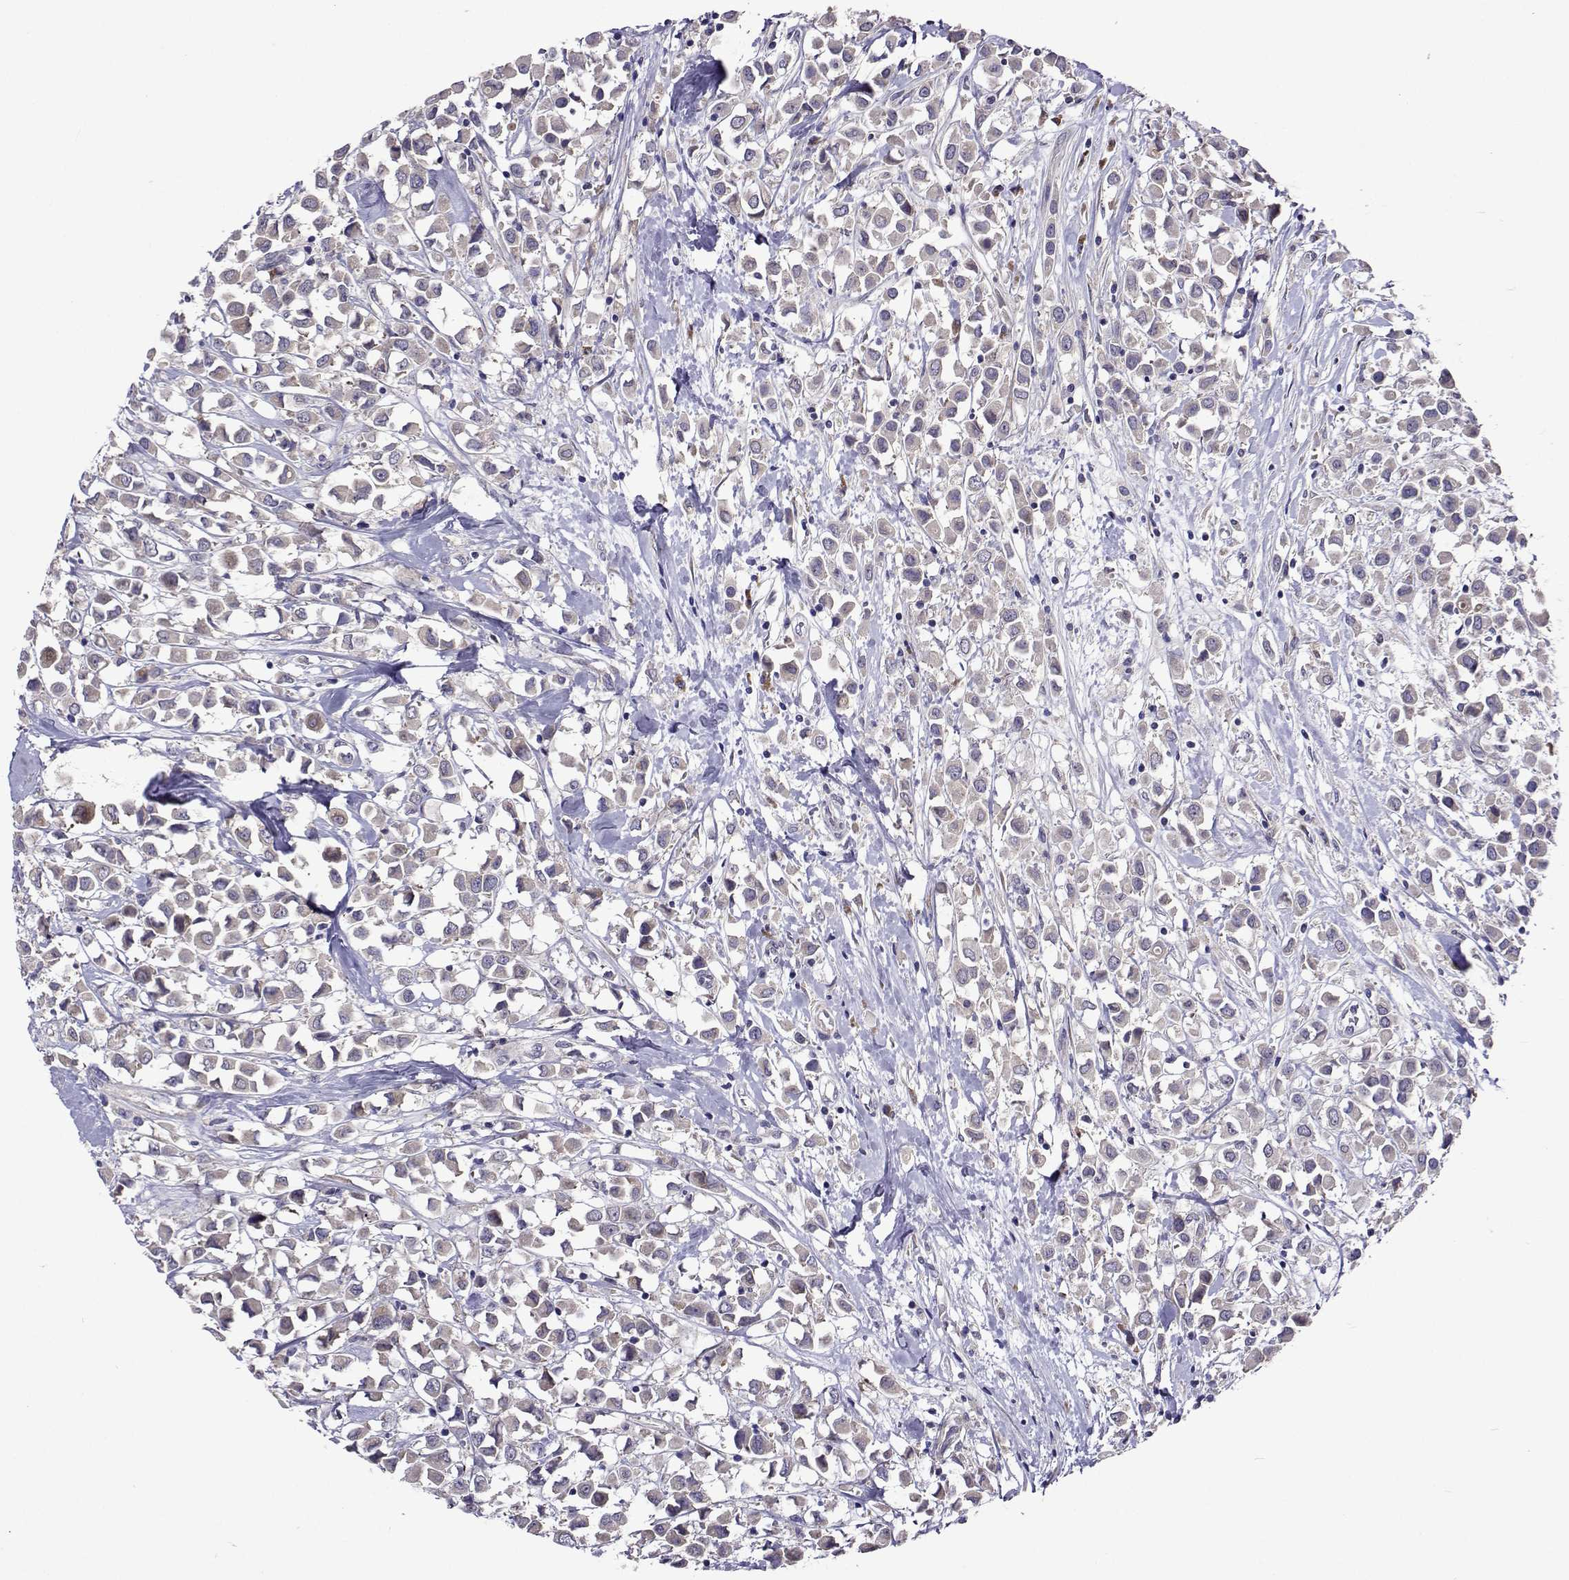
{"staining": {"intensity": "negative", "quantity": "none", "location": "none"}, "tissue": "breast cancer", "cell_type": "Tumor cells", "image_type": "cancer", "snomed": [{"axis": "morphology", "description": "Duct carcinoma"}, {"axis": "topography", "description": "Breast"}], "caption": "Human breast cancer stained for a protein using IHC reveals no expression in tumor cells.", "gene": "TARBP2", "patient": {"sex": "female", "age": 61}}